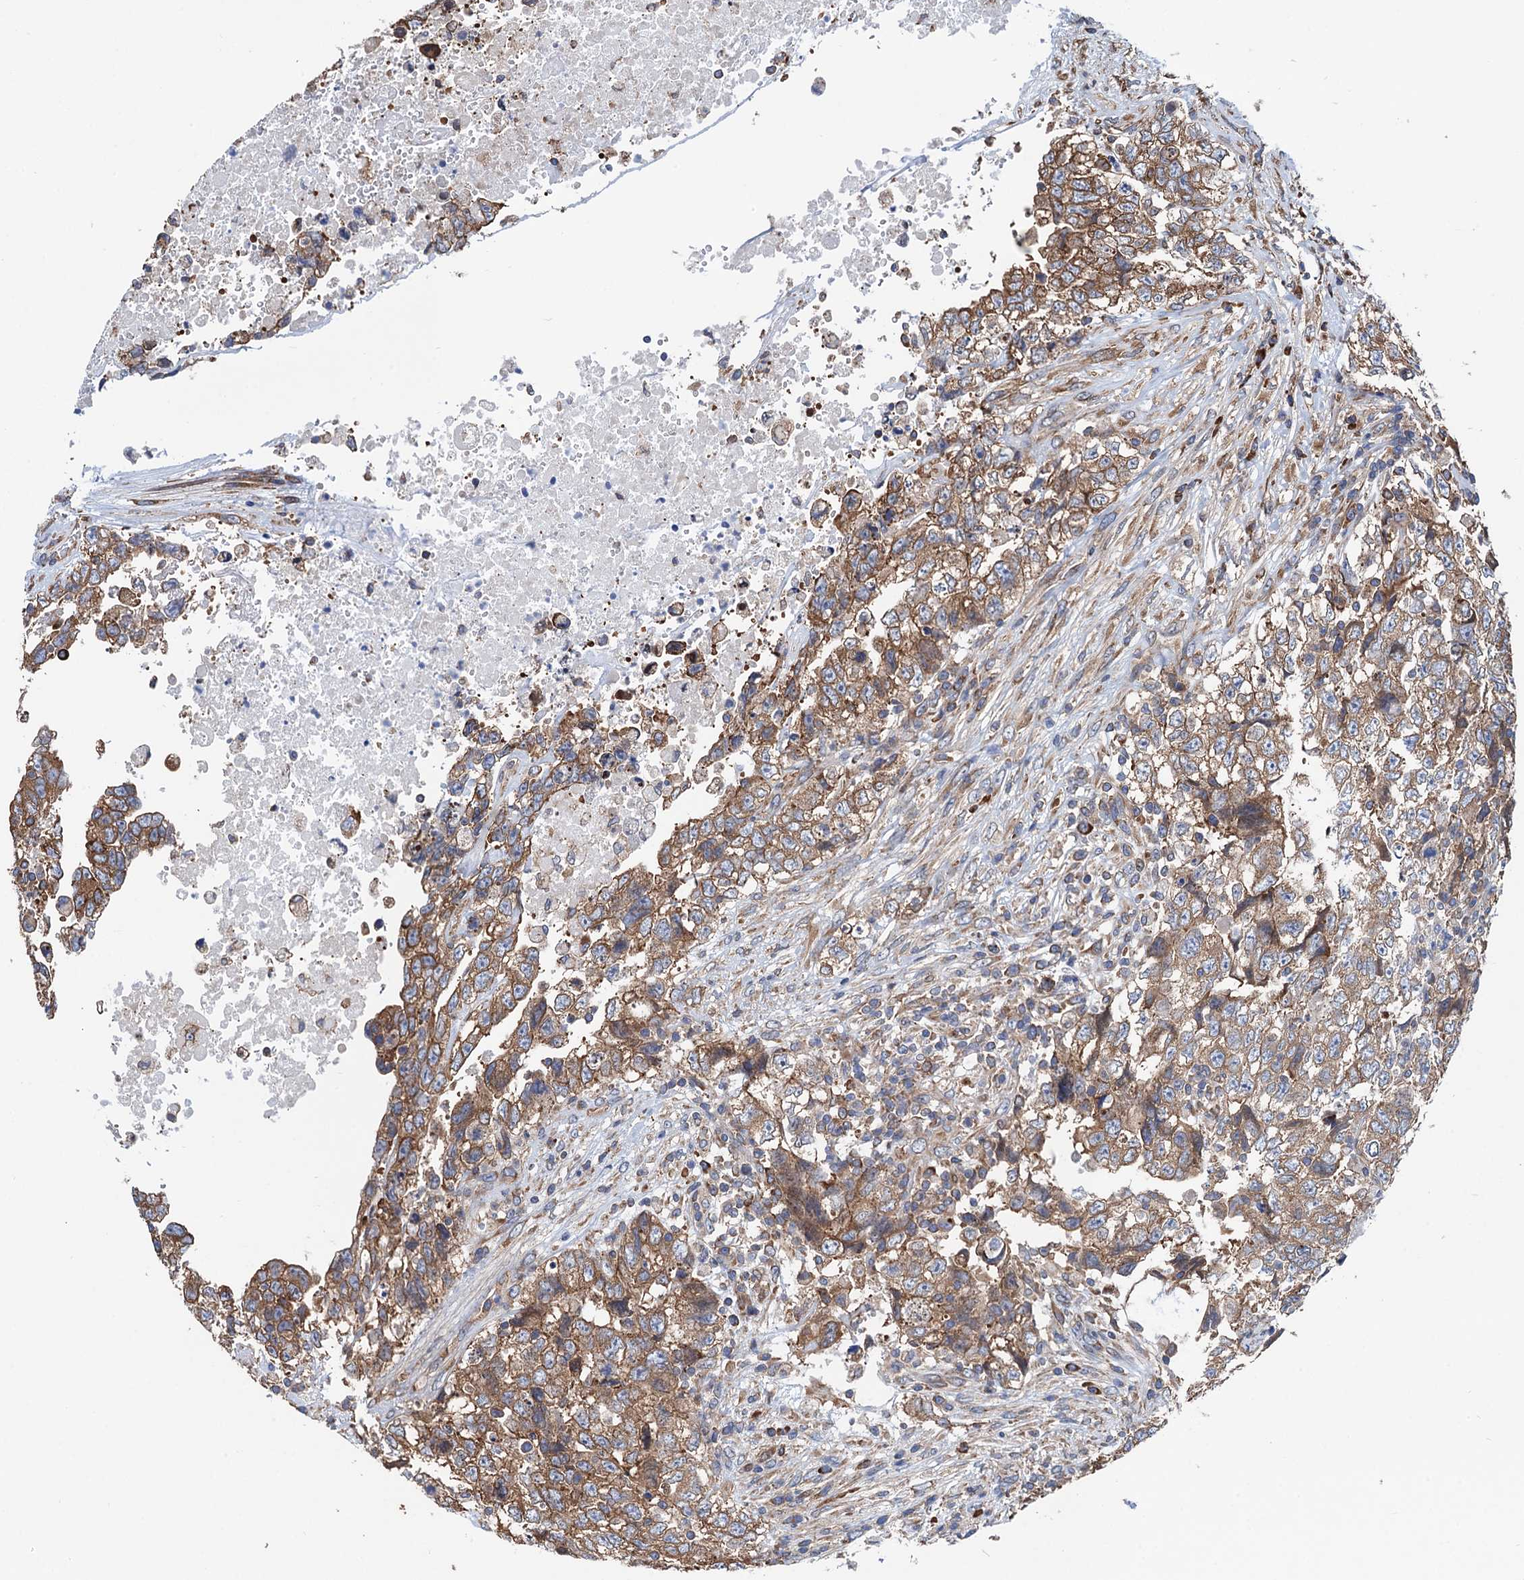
{"staining": {"intensity": "moderate", "quantity": ">75%", "location": "cytoplasmic/membranous"}, "tissue": "testis cancer", "cell_type": "Tumor cells", "image_type": "cancer", "snomed": [{"axis": "morphology", "description": "Carcinoma, Embryonal, NOS"}, {"axis": "topography", "description": "Testis"}], "caption": "Protein expression analysis of testis embryonal carcinoma shows moderate cytoplasmic/membranous staining in about >75% of tumor cells.", "gene": "SLC12A7", "patient": {"sex": "male", "age": 37}}